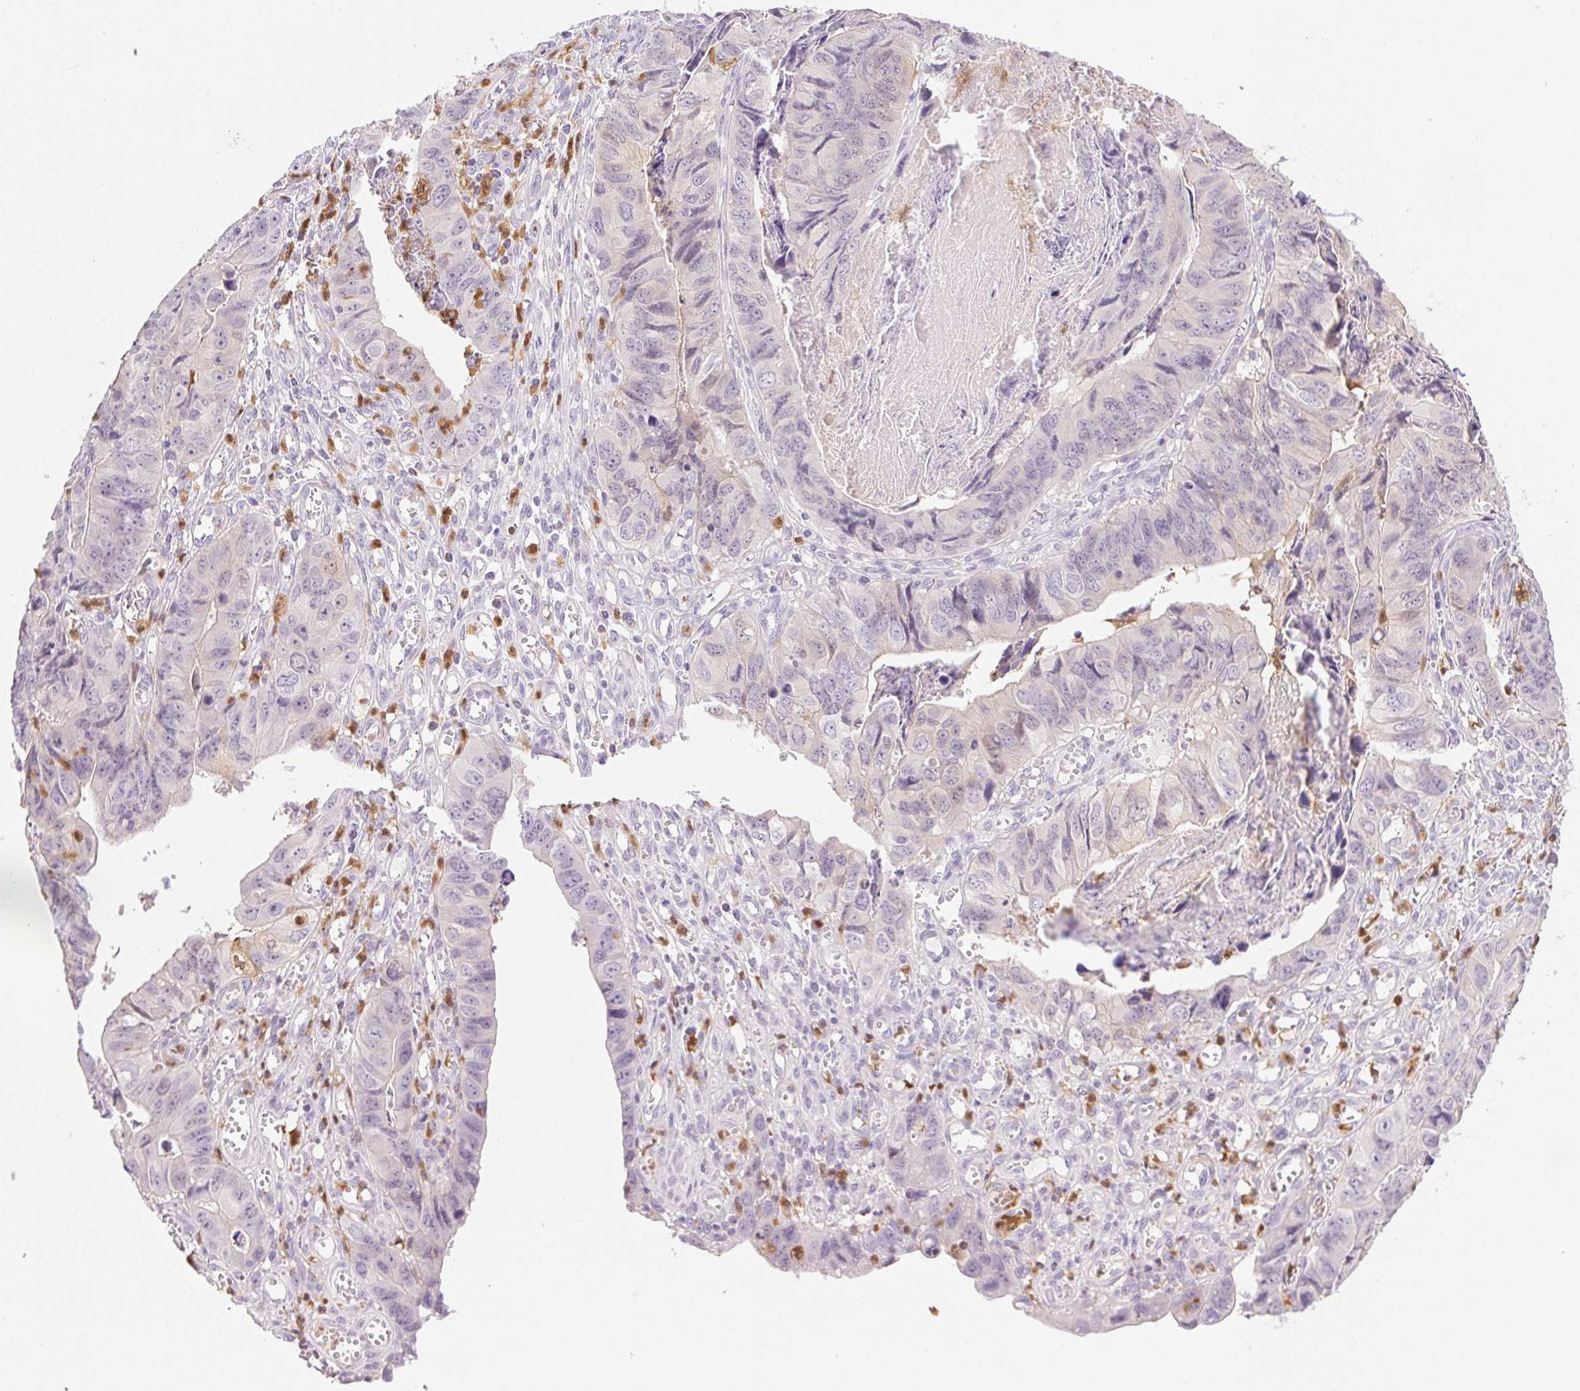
{"staining": {"intensity": "negative", "quantity": "none", "location": "none"}, "tissue": "stomach cancer", "cell_type": "Tumor cells", "image_type": "cancer", "snomed": [{"axis": "morphology", "description": "Adenocarcinoma, NOS"}, {"axis": "topography", "description": "Stomach, lower"}], "caption": "This is a histopathology image of IHC staining of stomach cancer (adenocarcinoma), which shows no staining in tumor cells.", "gene": "TMEM45A", "patient": {"sex": "male", "age": 77}}